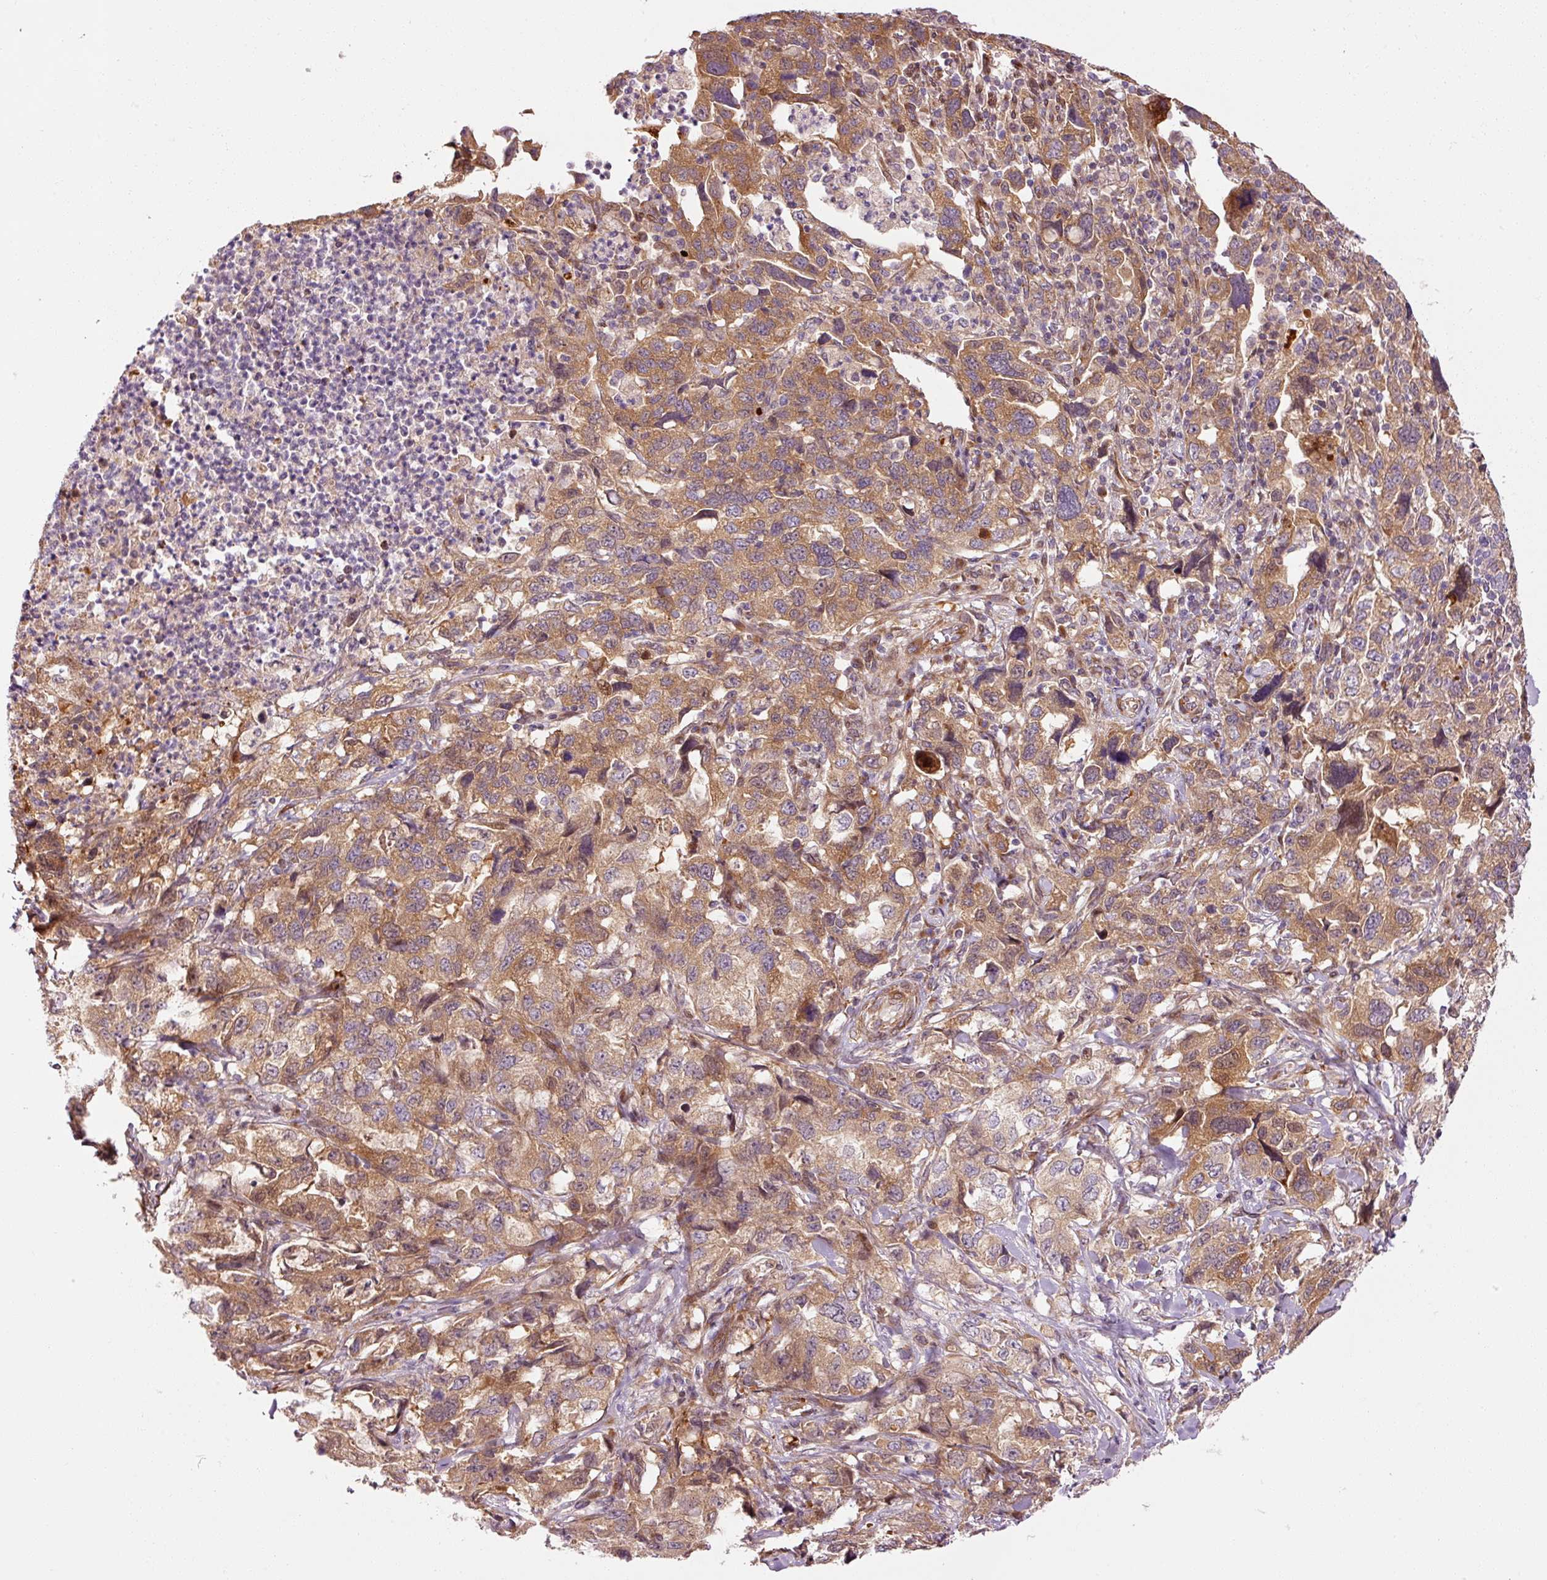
{"staining": {"intensity": "moderate", "quantity": ">75%", "location": "cytoplasmic/membranous"}, "tissue": "lung cancer", "cell_type": "Tumor cells", "image_type": "cancer", "snomed": [{"axis": "morphology", "description": "Adenocarcinoma, NOS"}, {"axis": "topography", "description": "Lung"}], "caption": "Tumor cells display medium levels of moderate cytoplasmic/membranous staining in about >75% of cells in lung cancer. (DAB = brown stain, brightfield microscopy at high magnification).", "gene": "PPP1R14B", "patient": {"sex": "female", "age": 51}}